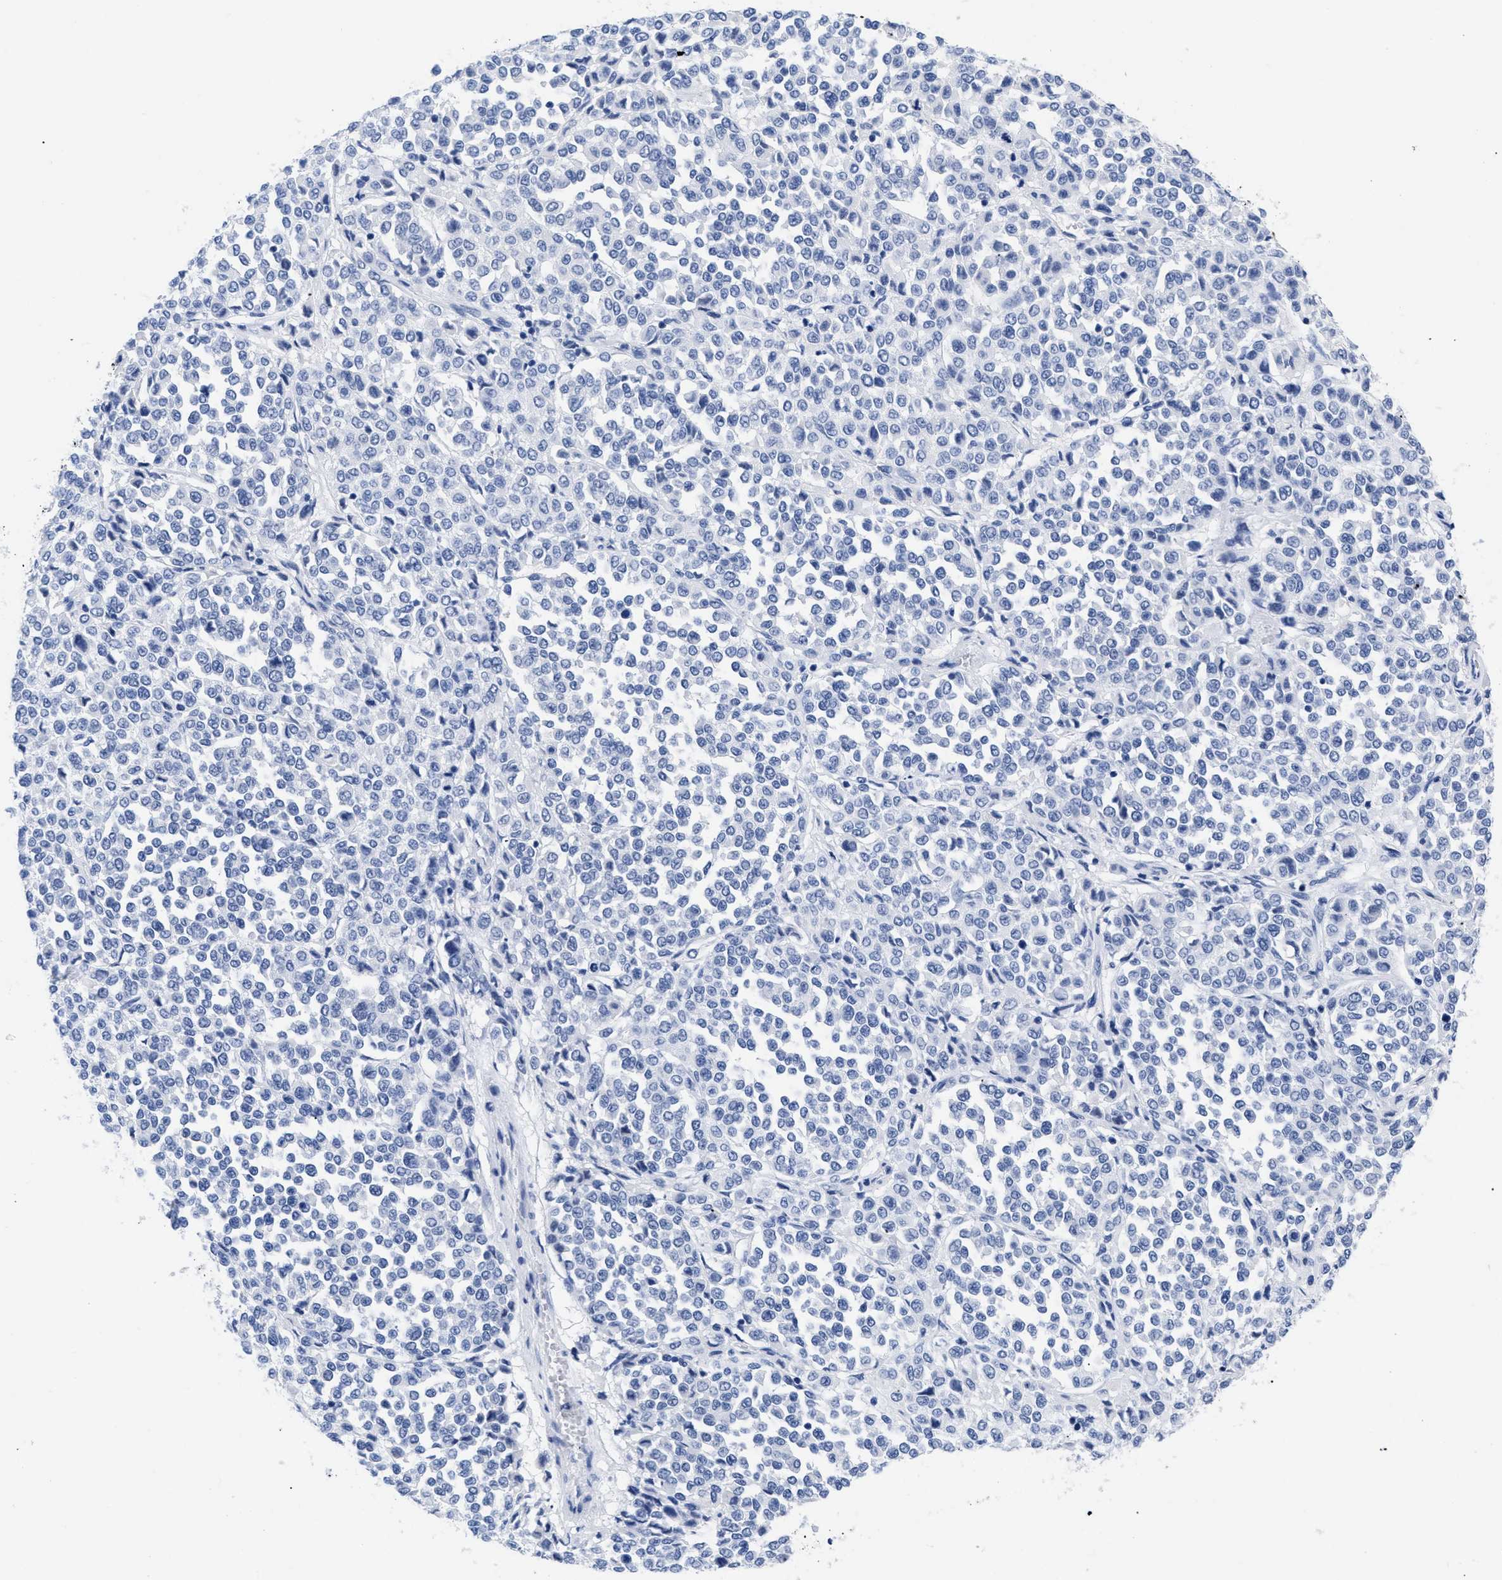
{"staining": {"intensity": "negative", "quantity": "none", "location": "none"}, "tissue": "melanoma", "cell_type": "Tumor cells", "image_type": "cancer", "snomed": [{"axis": "morphology", "description": "Malignant melanoma, Metastatic site"}, {"axis": "topography", "description": "Pancreas"}], "caption": "This histopathology image is of melanoma stained with IHC to label a protein in brown with the nuclei are counter-stained blue. There is no staining in tumor cells.", "gene": "TREML1", "patient": {"sex": "female", "age": 30}}